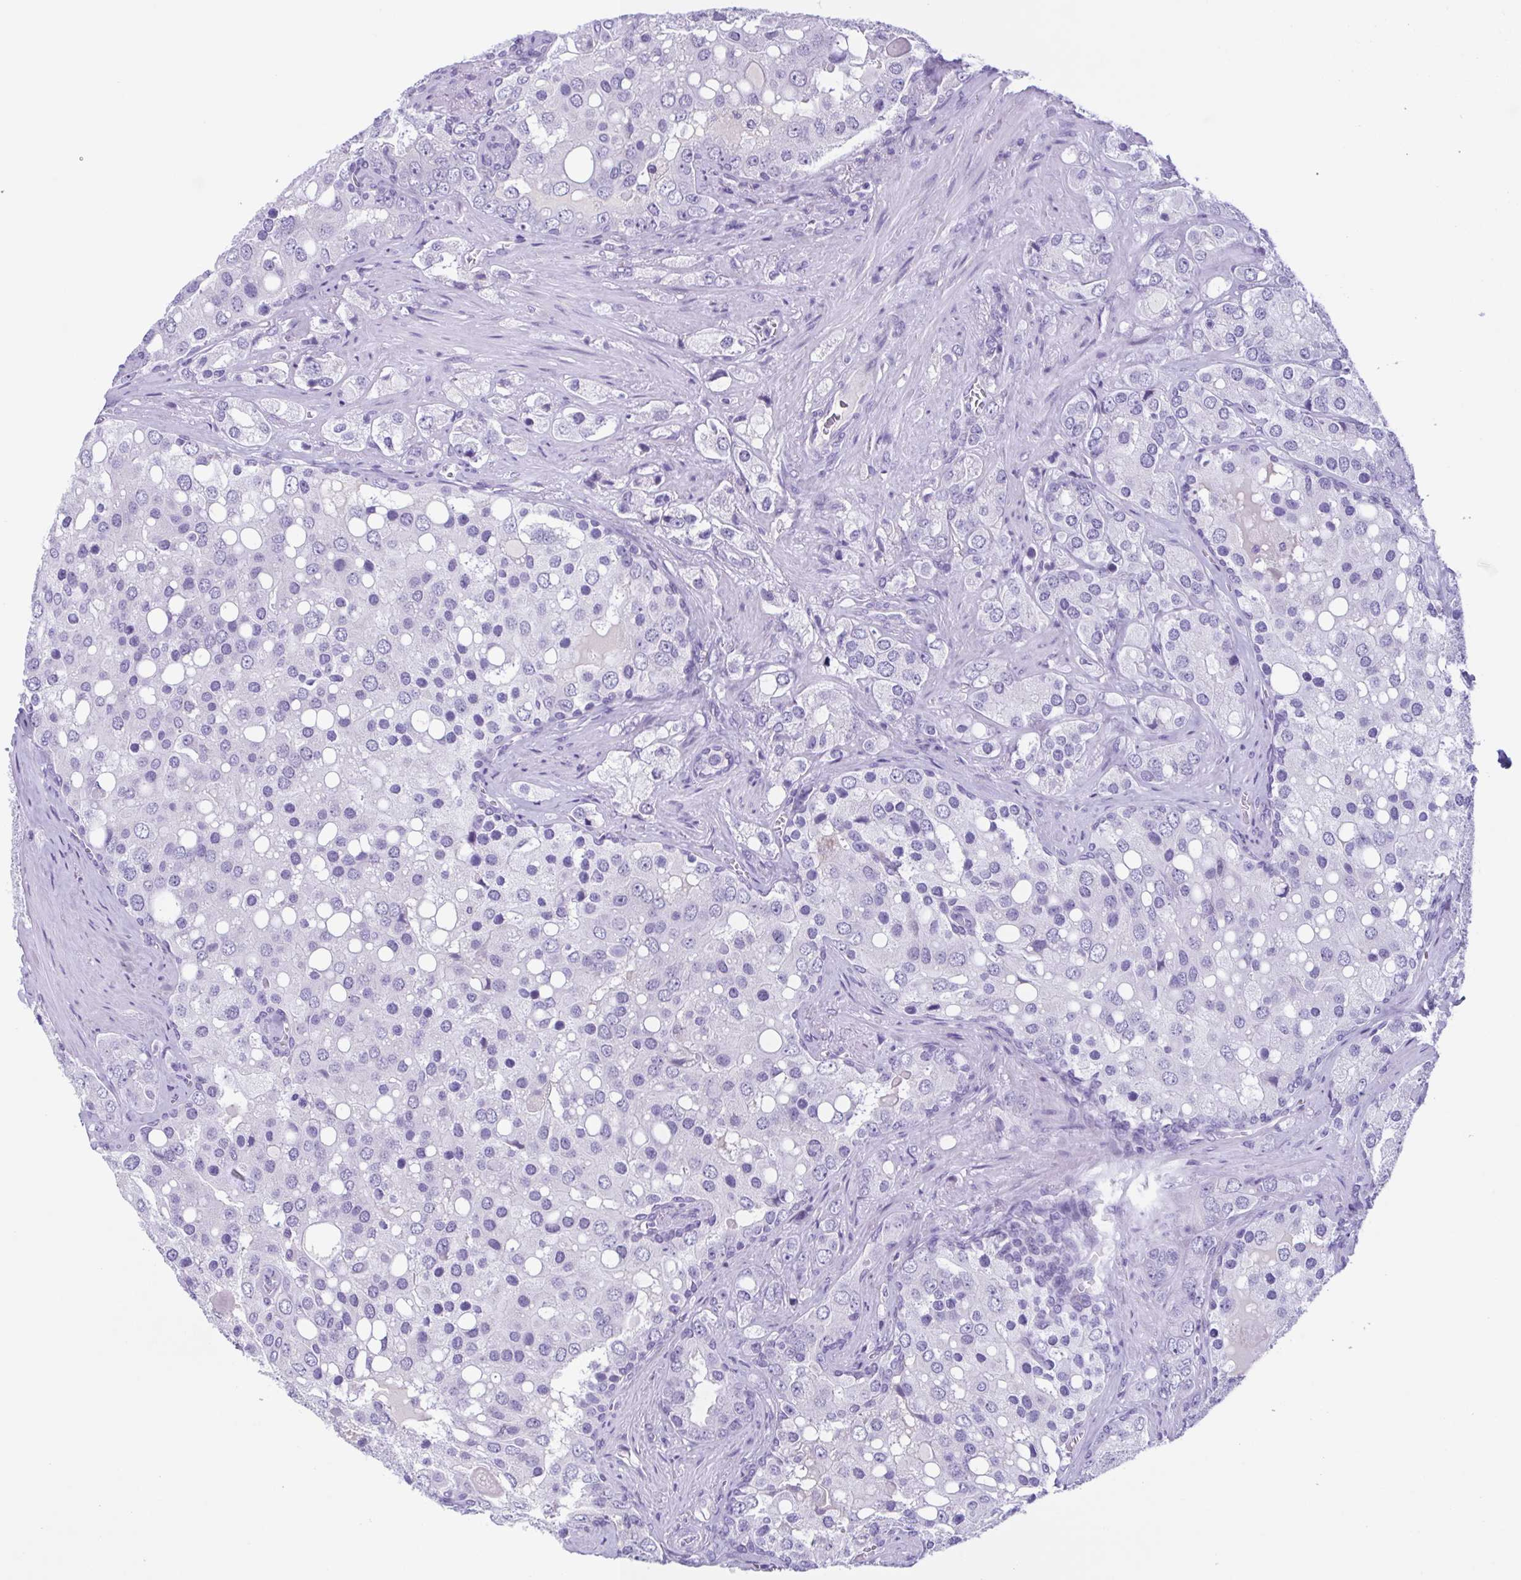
{"staining": {"intensity": "negative", "quantity": "none", "location": "none"}, "tissue": "prostate cancer", "cell_type": "Tumor cells", "image_type": "cancer", "snomed": [{"axis": "morphology", "description": "Adenocarcinoma, High grade"}, {"axis": "topography", "description": "Prostate"}], "caption": "A photomicrograph of prostate high-grade adenocarcinoma stained for a protein displays no brown staining in tumor cells. (DAB immunohistochemistry with hematoxylin counter stain).", "gene": "INAFM1", "patient": {"sex": "male", "age": 67}}